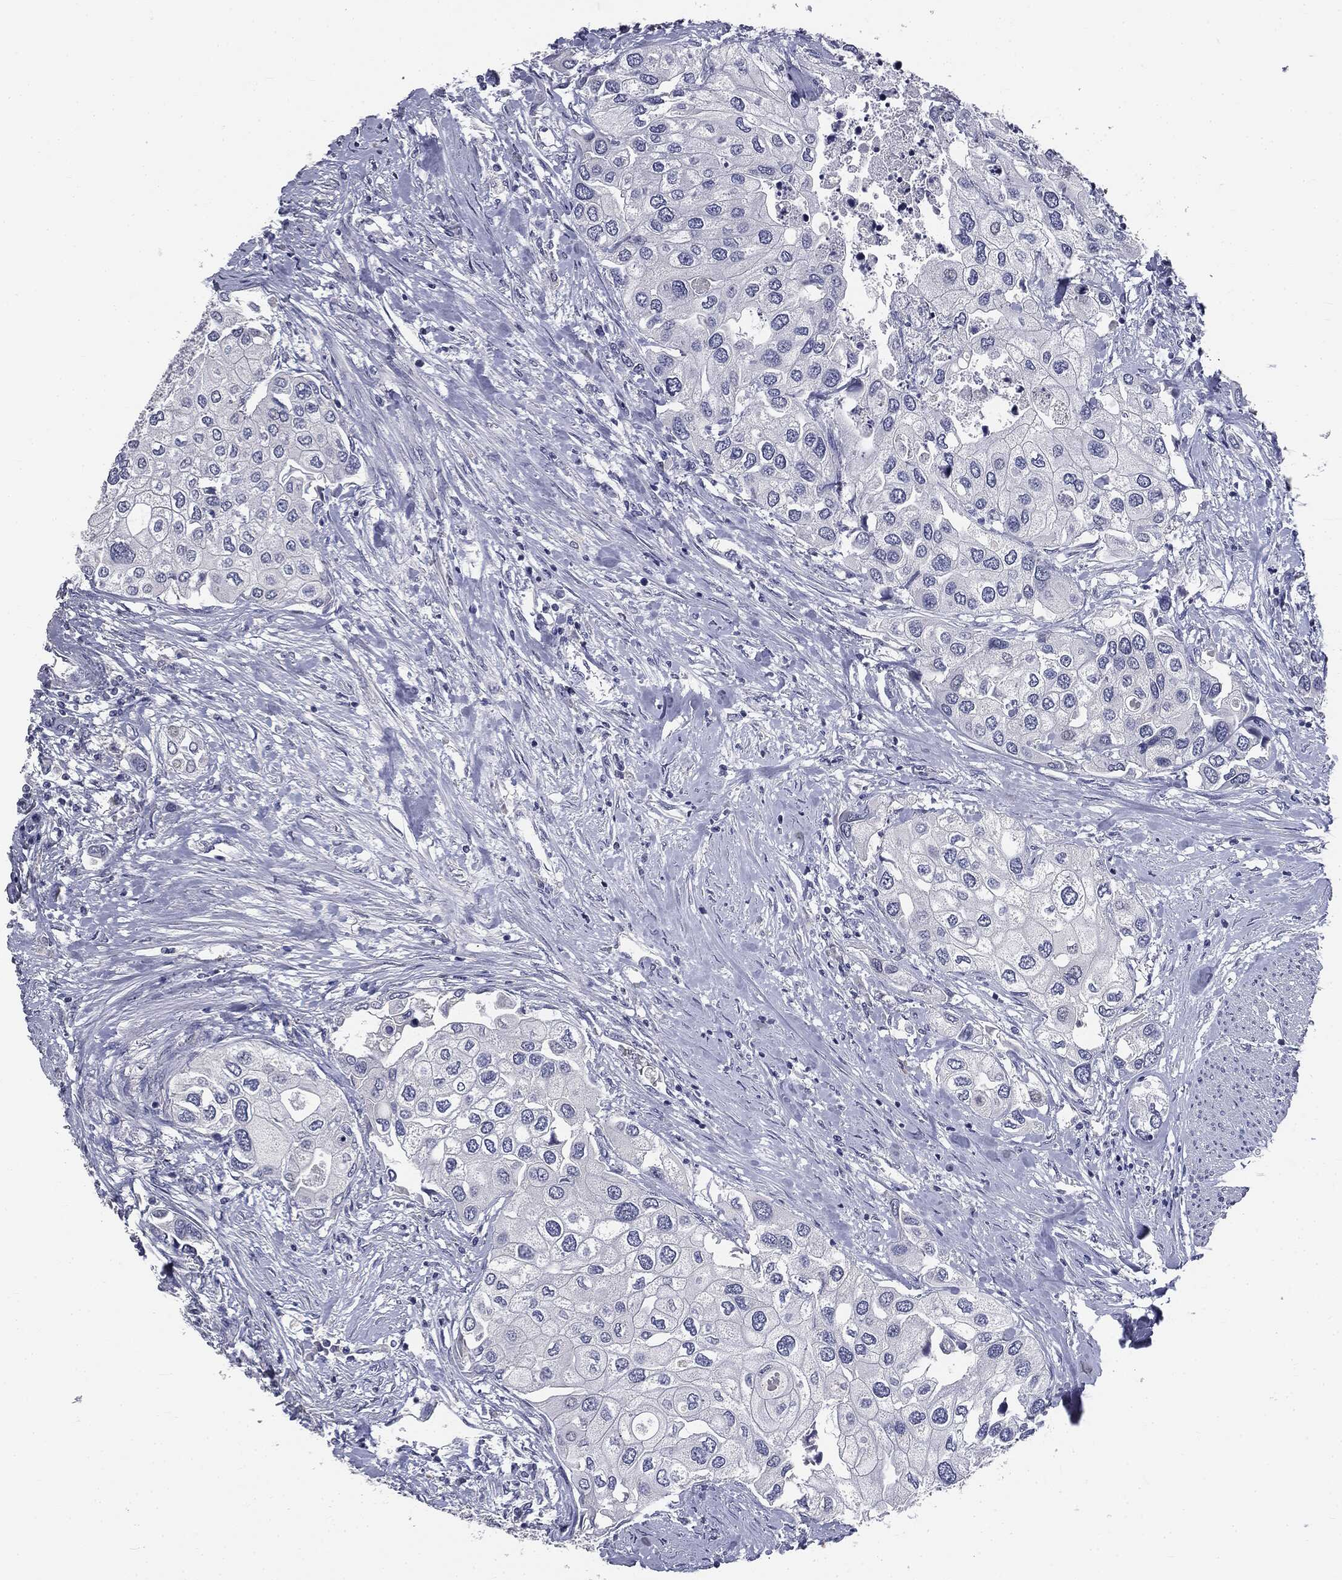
{"staining": {"intensity": "negative", "quantity": "none", "location": "none"}, "tissue": "urothelial cancer", "cell_type": "Tumor cells", "image_type": "cancer", "snomed": [{"axis": "morphology", "description": "Urothelial carcinoma, High grade"}, {"axis": "topography", "description": "Urinary bladder"}], "caption": "The immunohistochemistry photomicrograph has no significant positivity in tumor cells of high-grade urothelial carcinoma tissue.", "gene": "AFP", "patient": {"sex": "male", "age": 64}}